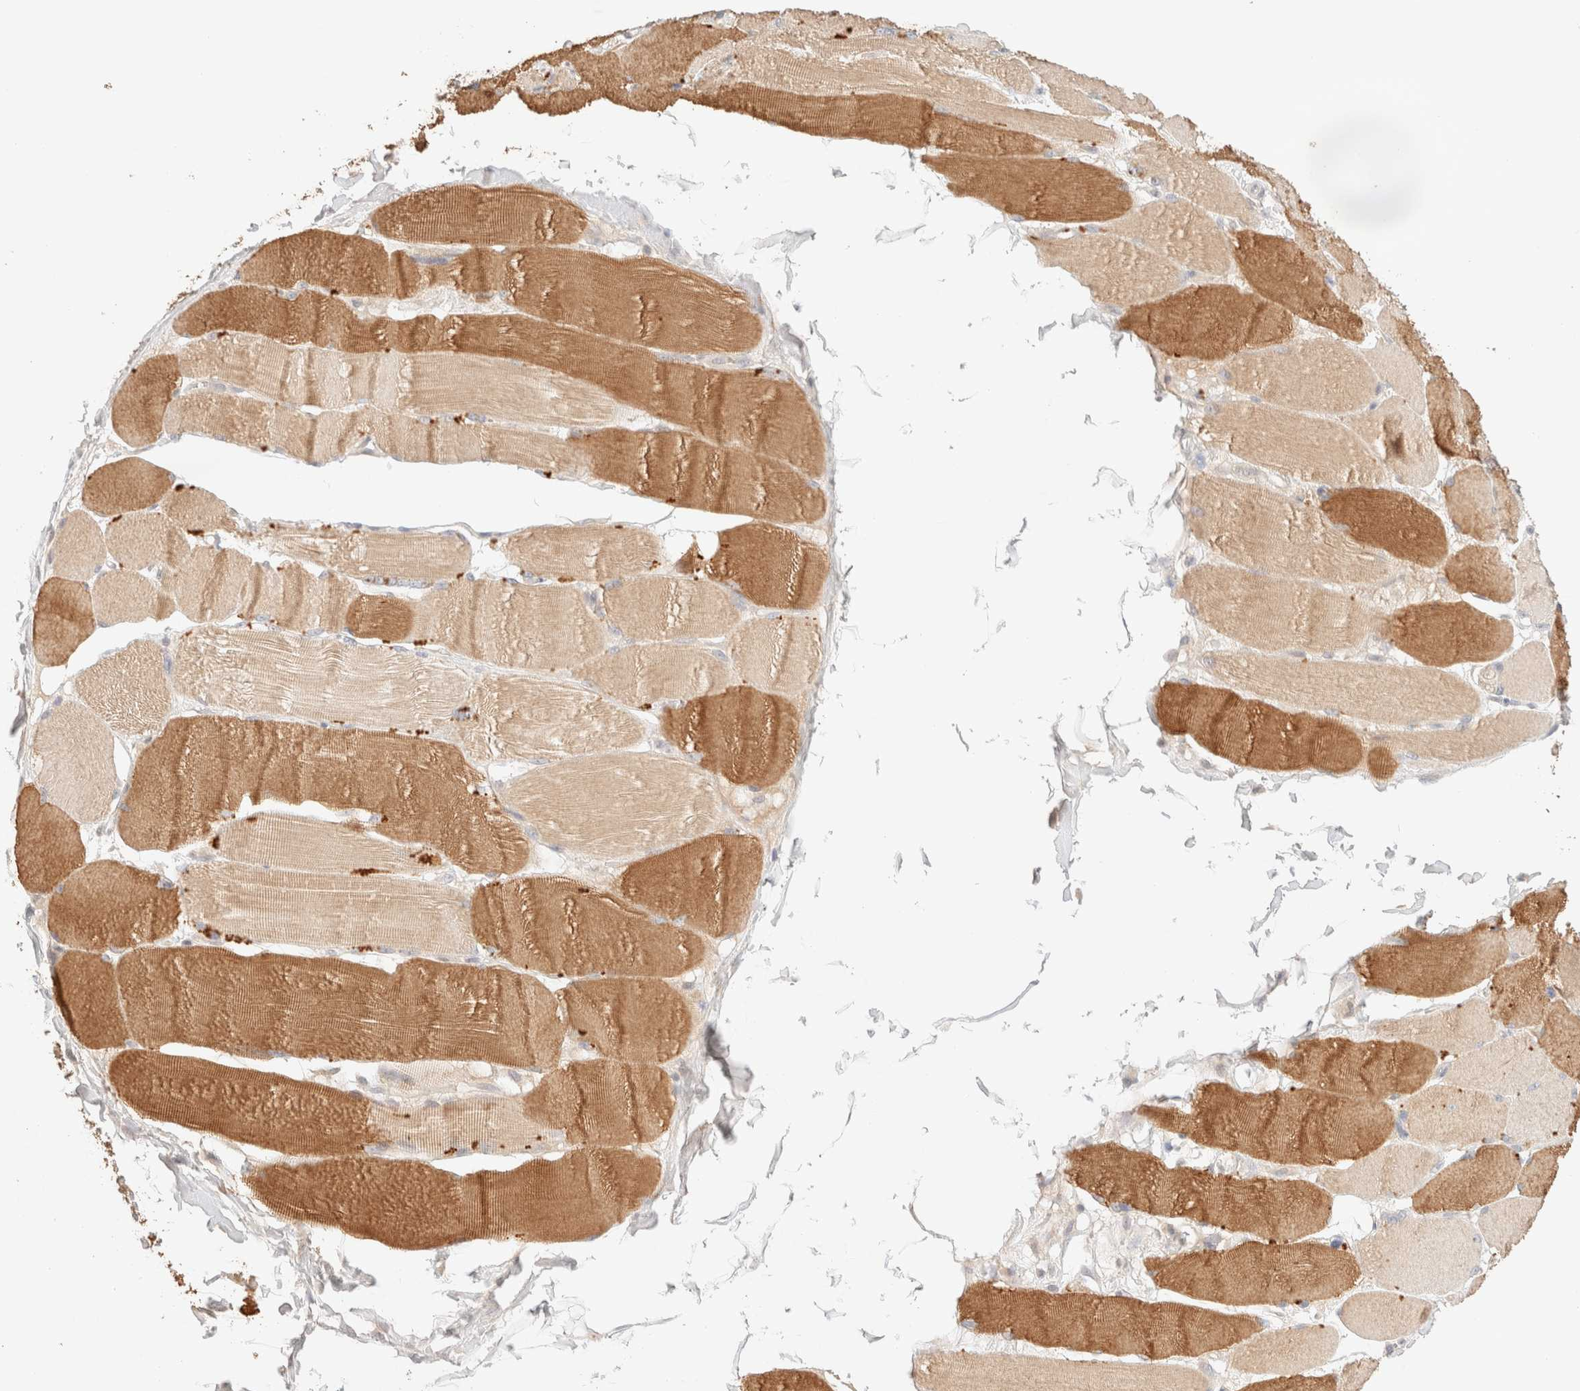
{"staining": {"intensity": "moderate", "quantity": ">75%", "location": "cytoplasmic/membranous"}, "tissue": "skeletal muscle", "cell_type": "Myocytes", "image_type": "normal", "snomed": [{"axis": "morphology", "description": "Normal tissue, NOS"}, {"axis": "topography", "description": "Skin"}, {"axis": "topography", "description": "Skeletal muscle"}], "caption": "Moderate cytoplasmic/membranous protein positivity is identified in approximately >75% of myocytes in skeletal muscle.", "gene": "SARM1", "patient": {"sex": "male", "age": 83}}